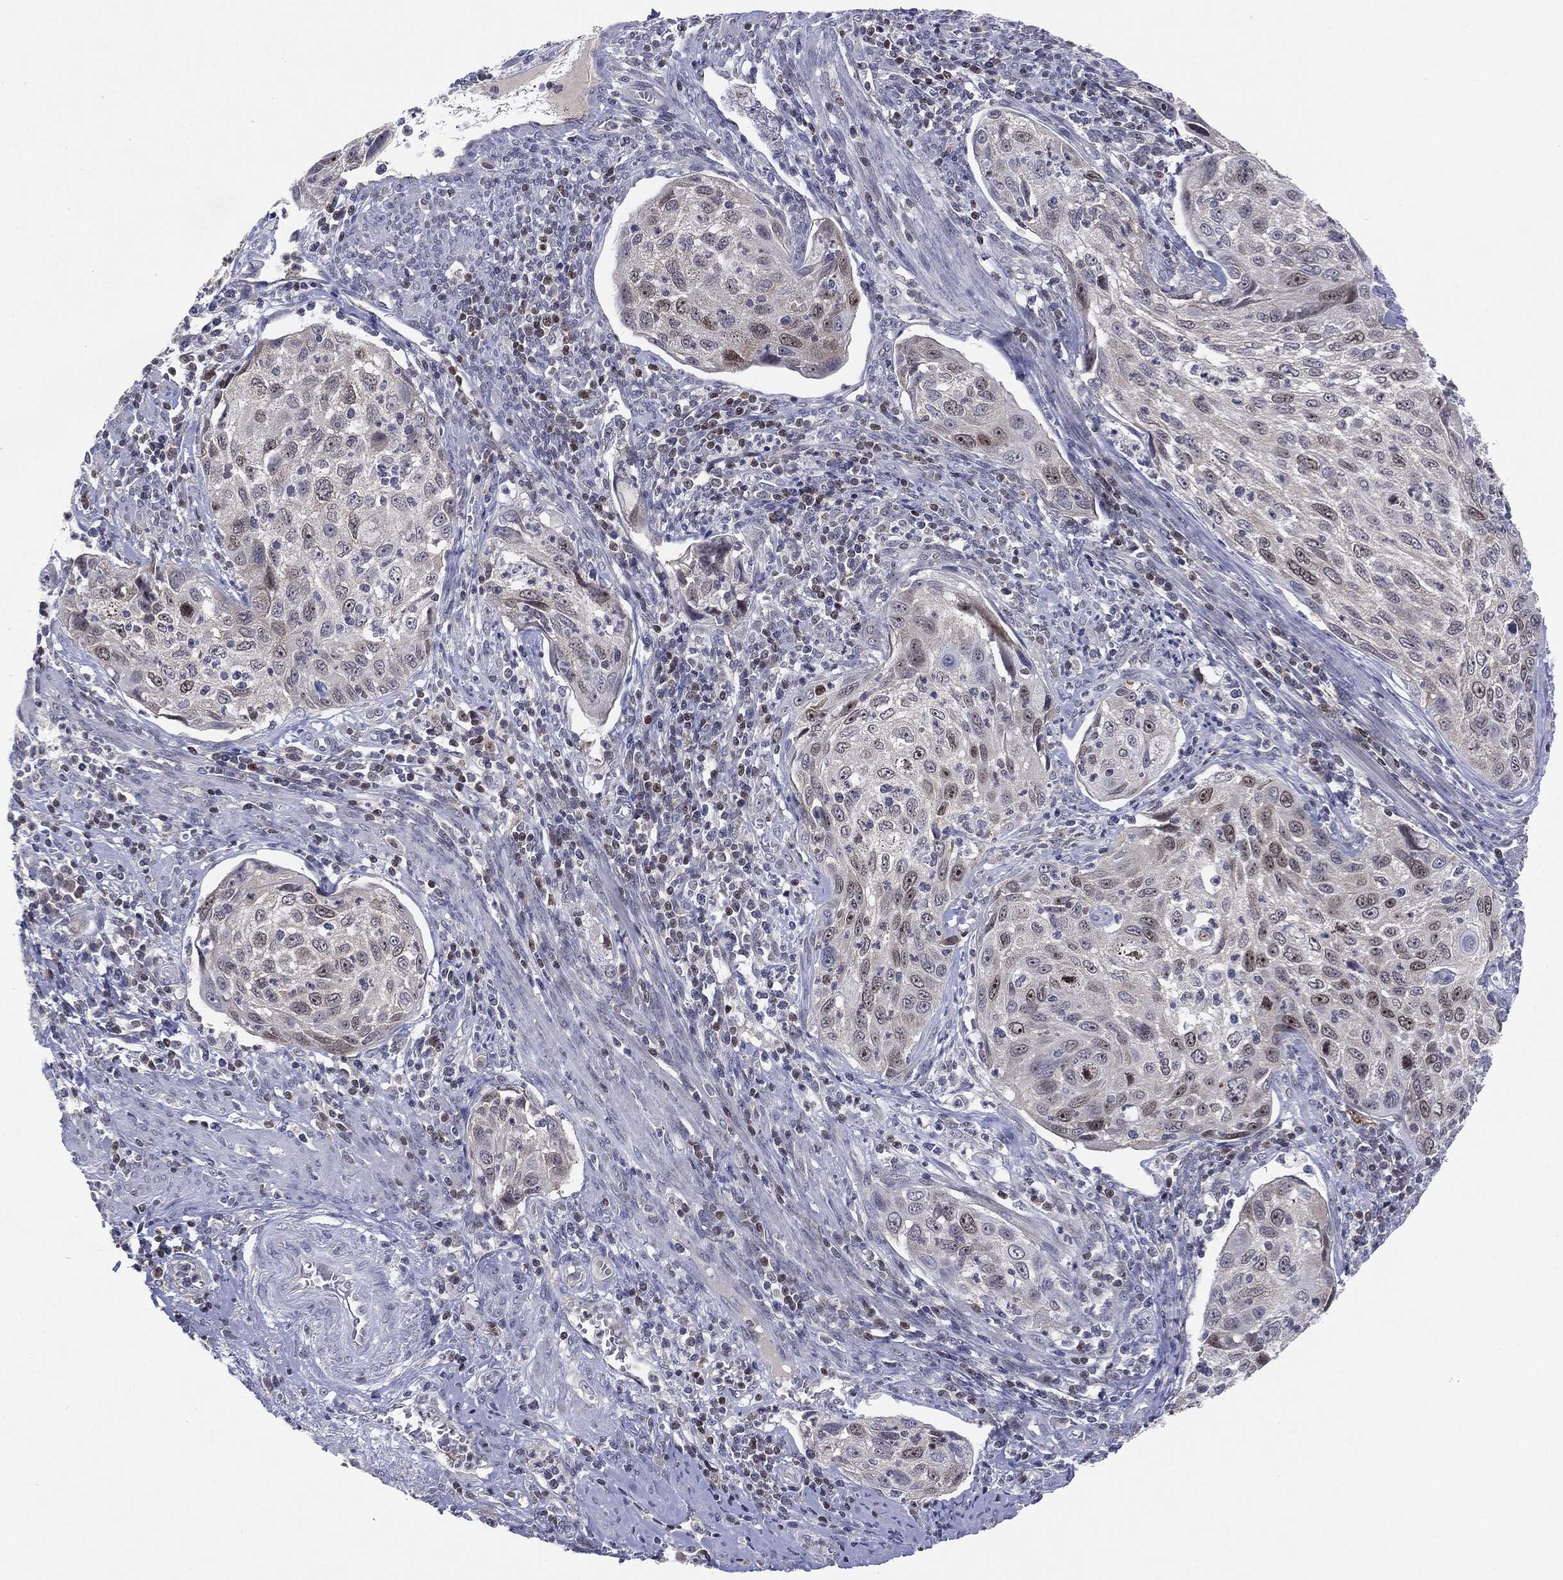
{"staining": {"intensity": "moderate", "quantity": "<25%", "location": "nuclear"}, "tissue": "cervical cancer", "cell_type": "Tumor cells", "image_type": "cancer", "snomed": [{"axis": "morphology", "description": "Squamous cell carcinoma, NOS"}, {"axis": "topography", "description": "Cervix"}], "caption": "Protein staining reveals moderate nuclear expression in about <25% of tumor cells in squamous cell carcinoma (cervical). The staining was performed using DAB to visualize the protein expression in brown, while the nuclei were stained in blue with hematoxylin (Magnification: 20x).", "gene": "KIF2C", "patient": {"sex": "female", "age": 70}}